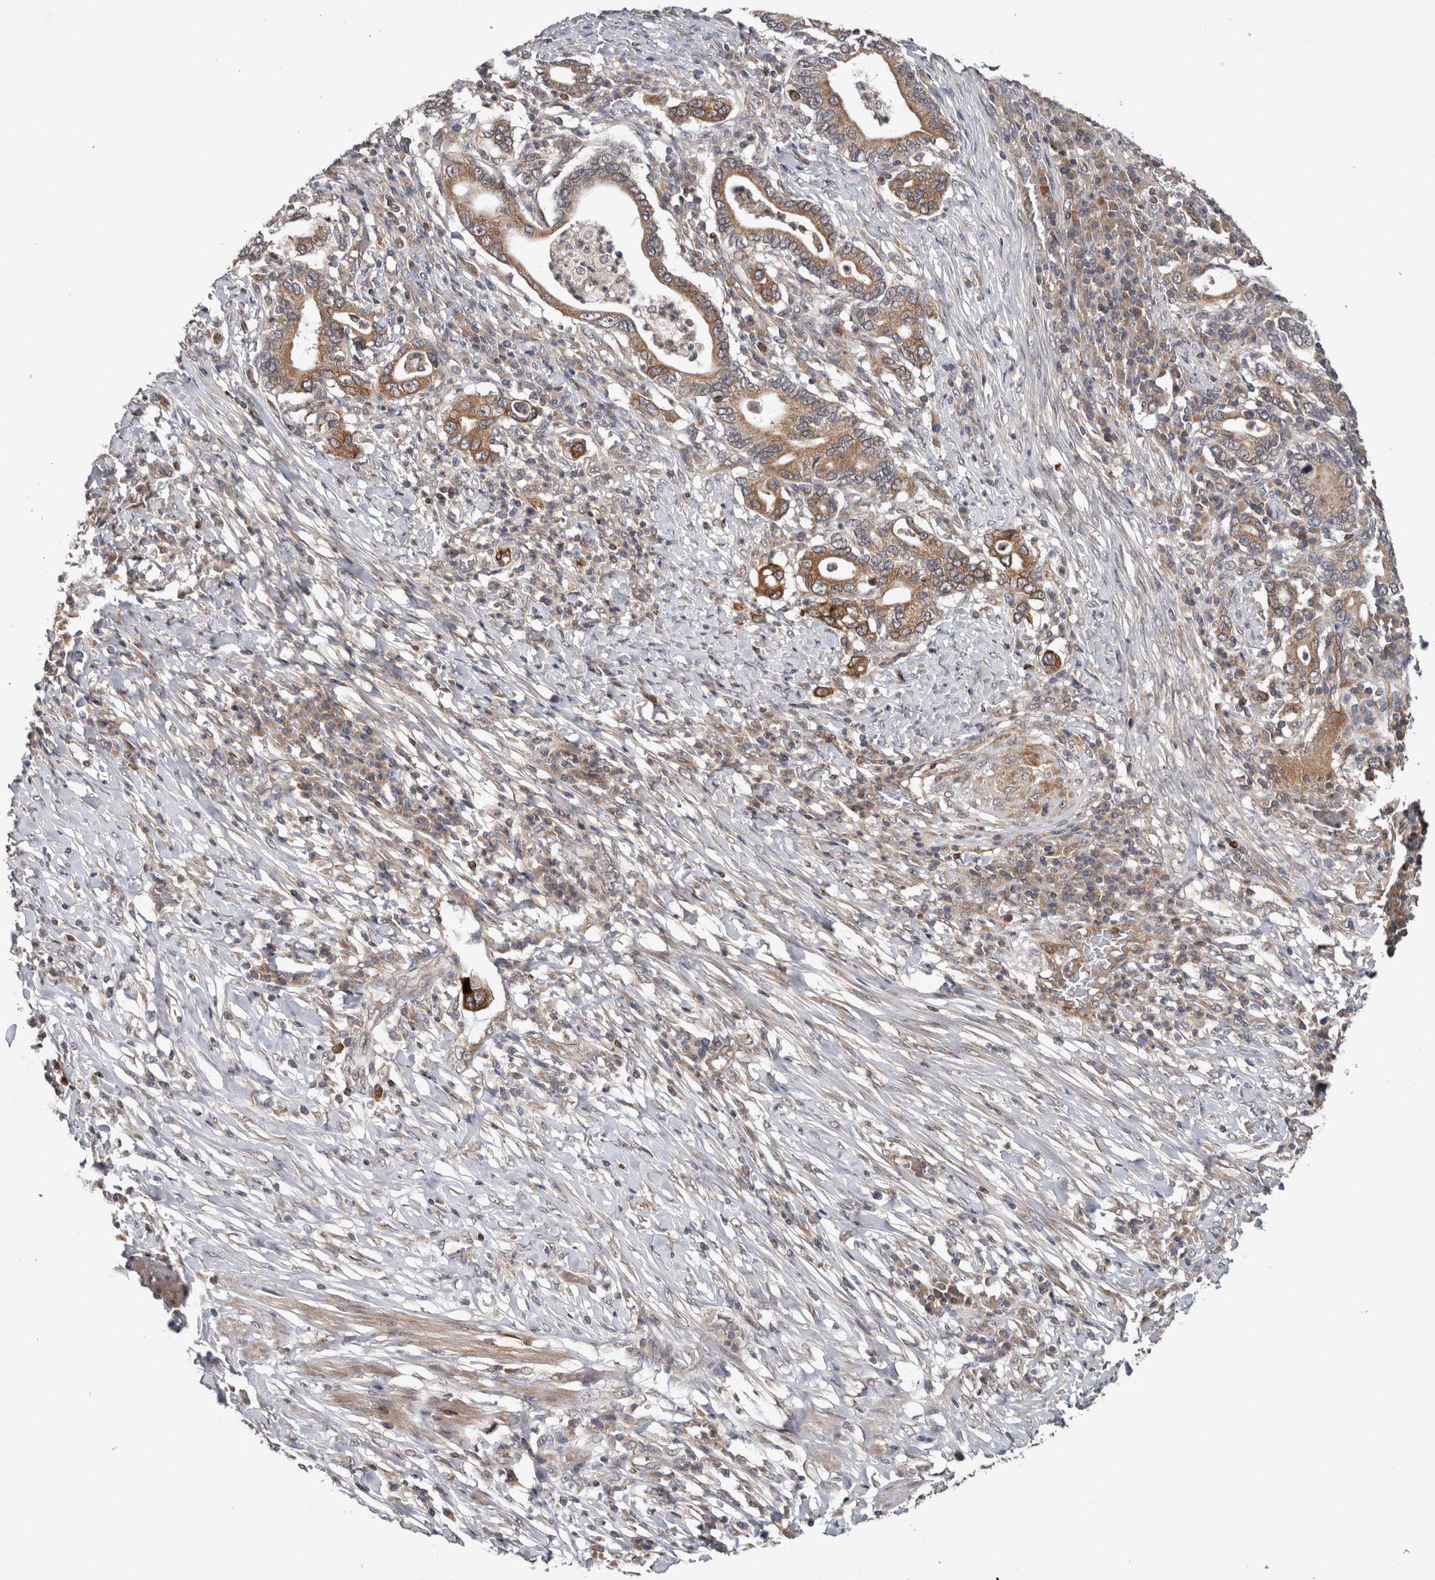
{"staining": {"intensity": "moderate", "quantity": ">75%", "location": "cytoplasmic/membranous"}, "tissue": "stomach cancer", "cell_type": "Tumor cells", "image_type": "cancer", "snomed": [{"axis": "morphology", "description": "Normal tissue, NOS"}, {"axis": "morphology", "description": "Adenocarcinoma, NOS"}, {"axis": "topography", "description": "Esophagus"}, {"axis": "topography", "description": "Stomach, upper"}, {"axis": "topography", "description": "Peripheral nerve tissue"}], "caption": "Protein expression by immunohistochemistry demonstrates moderate cytoplasmic/membranous staining in about >75% of tumor cells in stomach adenocarcinoma. (Stains: DAB (3,3'-diaminobenzidine) in brown, nuclei in blue, Microscopy: brightfield microscopy at high magnification).", "gene": "HMOX2", "patient": {"sex": "male", "age": 62}}